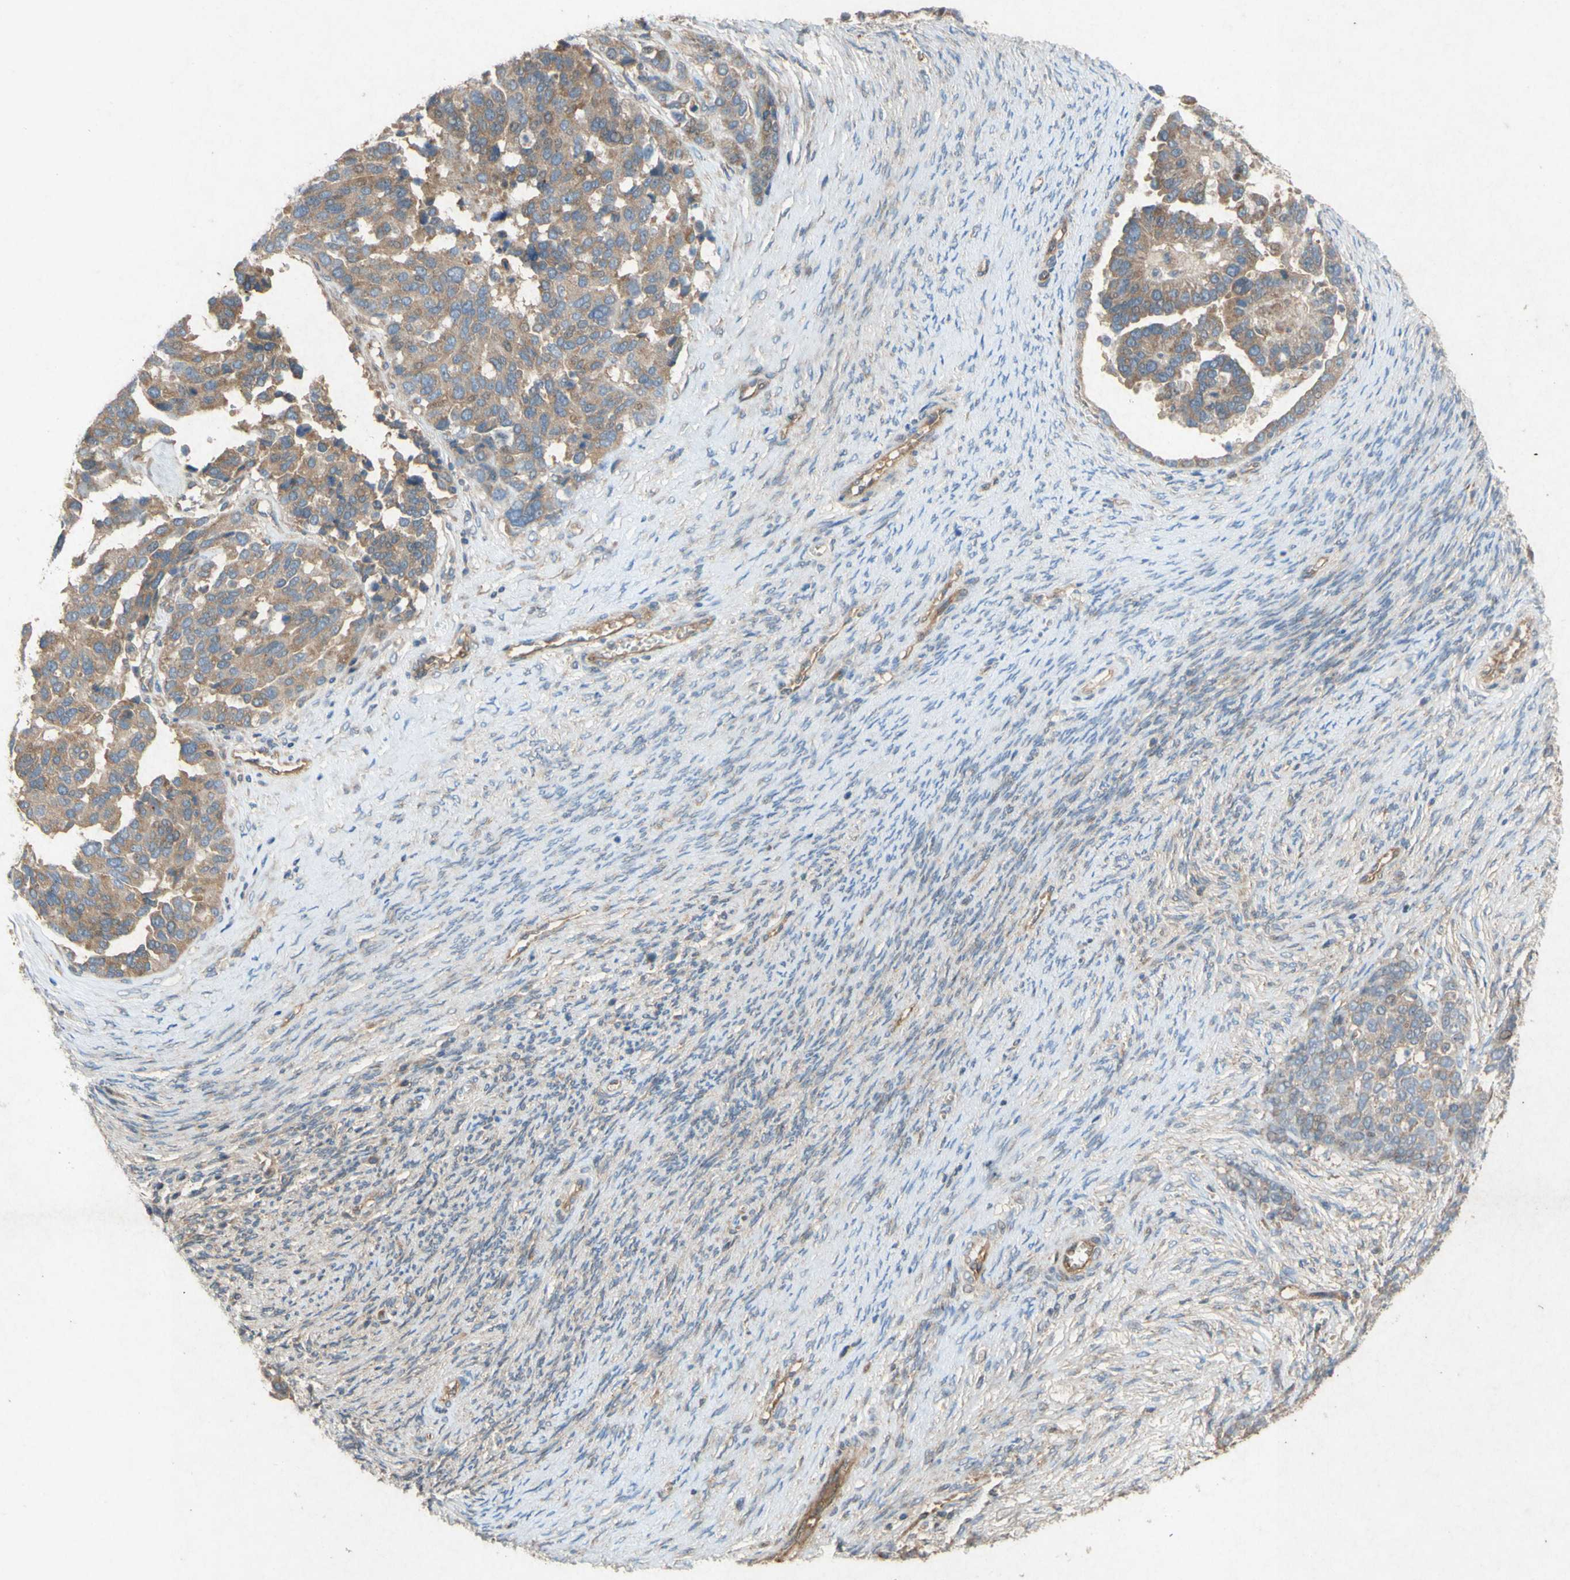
{"staining": {"intensity": "moderate", "quantity": "25%-75%", "location": "cytoplasmic/membranous"}, "tissue": "ovarian cancer", "cell_type": "Tumor cells", "image_type": "cancer", "snomed": [{"axis": "morphology", "description": "Cystadenocarcinoma, serous, NOS"}, {"axis": "topography", "description": "Ovary"}], "caption": "IHC (DAB (3,3'-diaminobenzidine)) staining of ovarian serous cystadenocarcinoma exhibits moderate cytoplasmic/membranous protein staining in about 25%-75% of tumor cells.", "gene": "TST", "patient": {"sex": "female", "age": 44}}